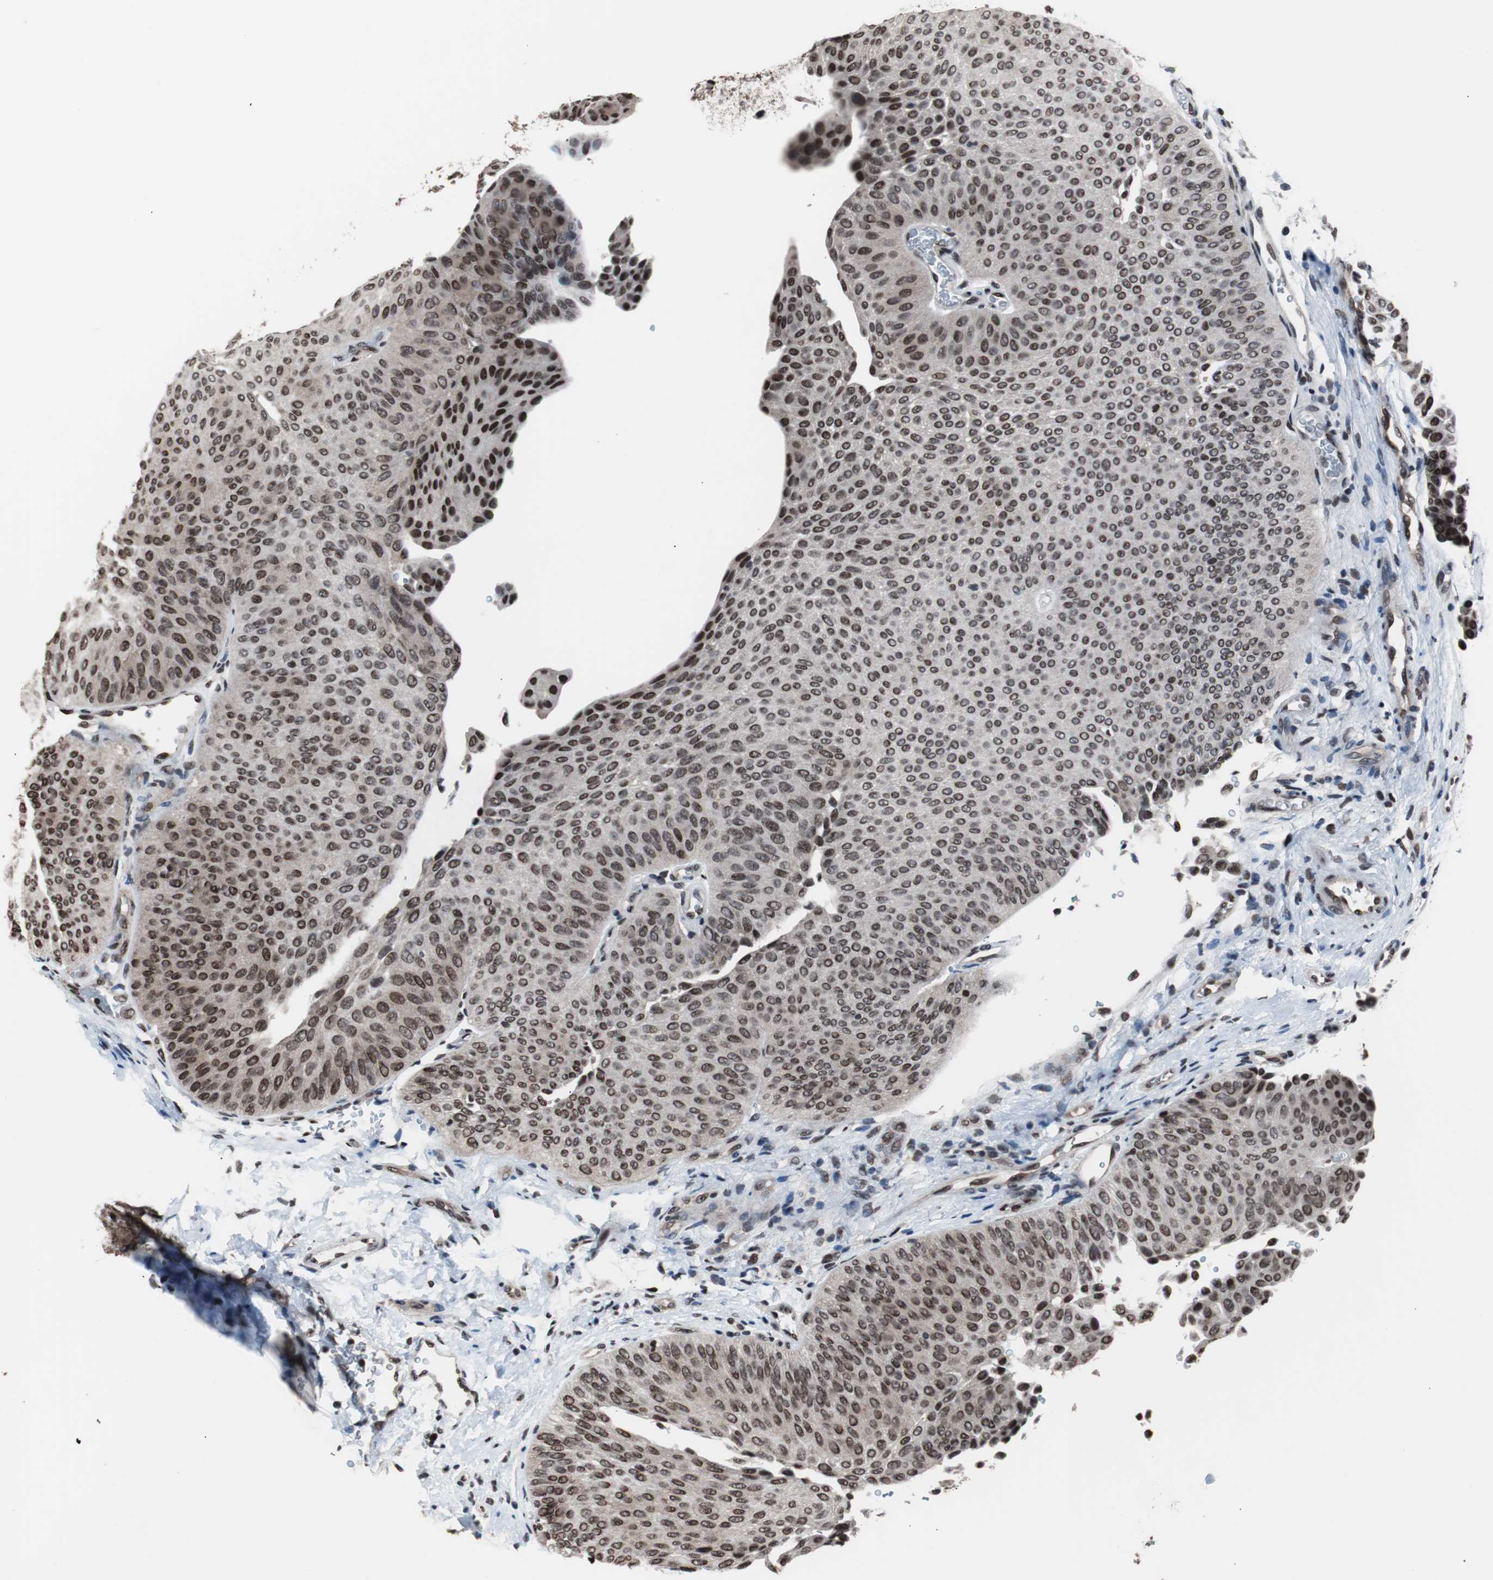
{"staining": {"intensity": "moderate", "quantity": ">75%", "location": "nuclear"}, "tissue": "urothelial cancer", "cell_type": "Tumor cells", "image_type": "cancer", "snomed": [{"axis": "morphology", "description": "Urothelial carcinoma, Low grade"}, {"axis": "topography", "description": "Urinary bladder"}], "caption": "A medium amount of moderate nuclear expression is appreciated in about >75% of tumor cells in urothelial carcinoma (low-grade) tissue.", "gene": "POGZ", "patient": {"sex": "female", "age": 60}}